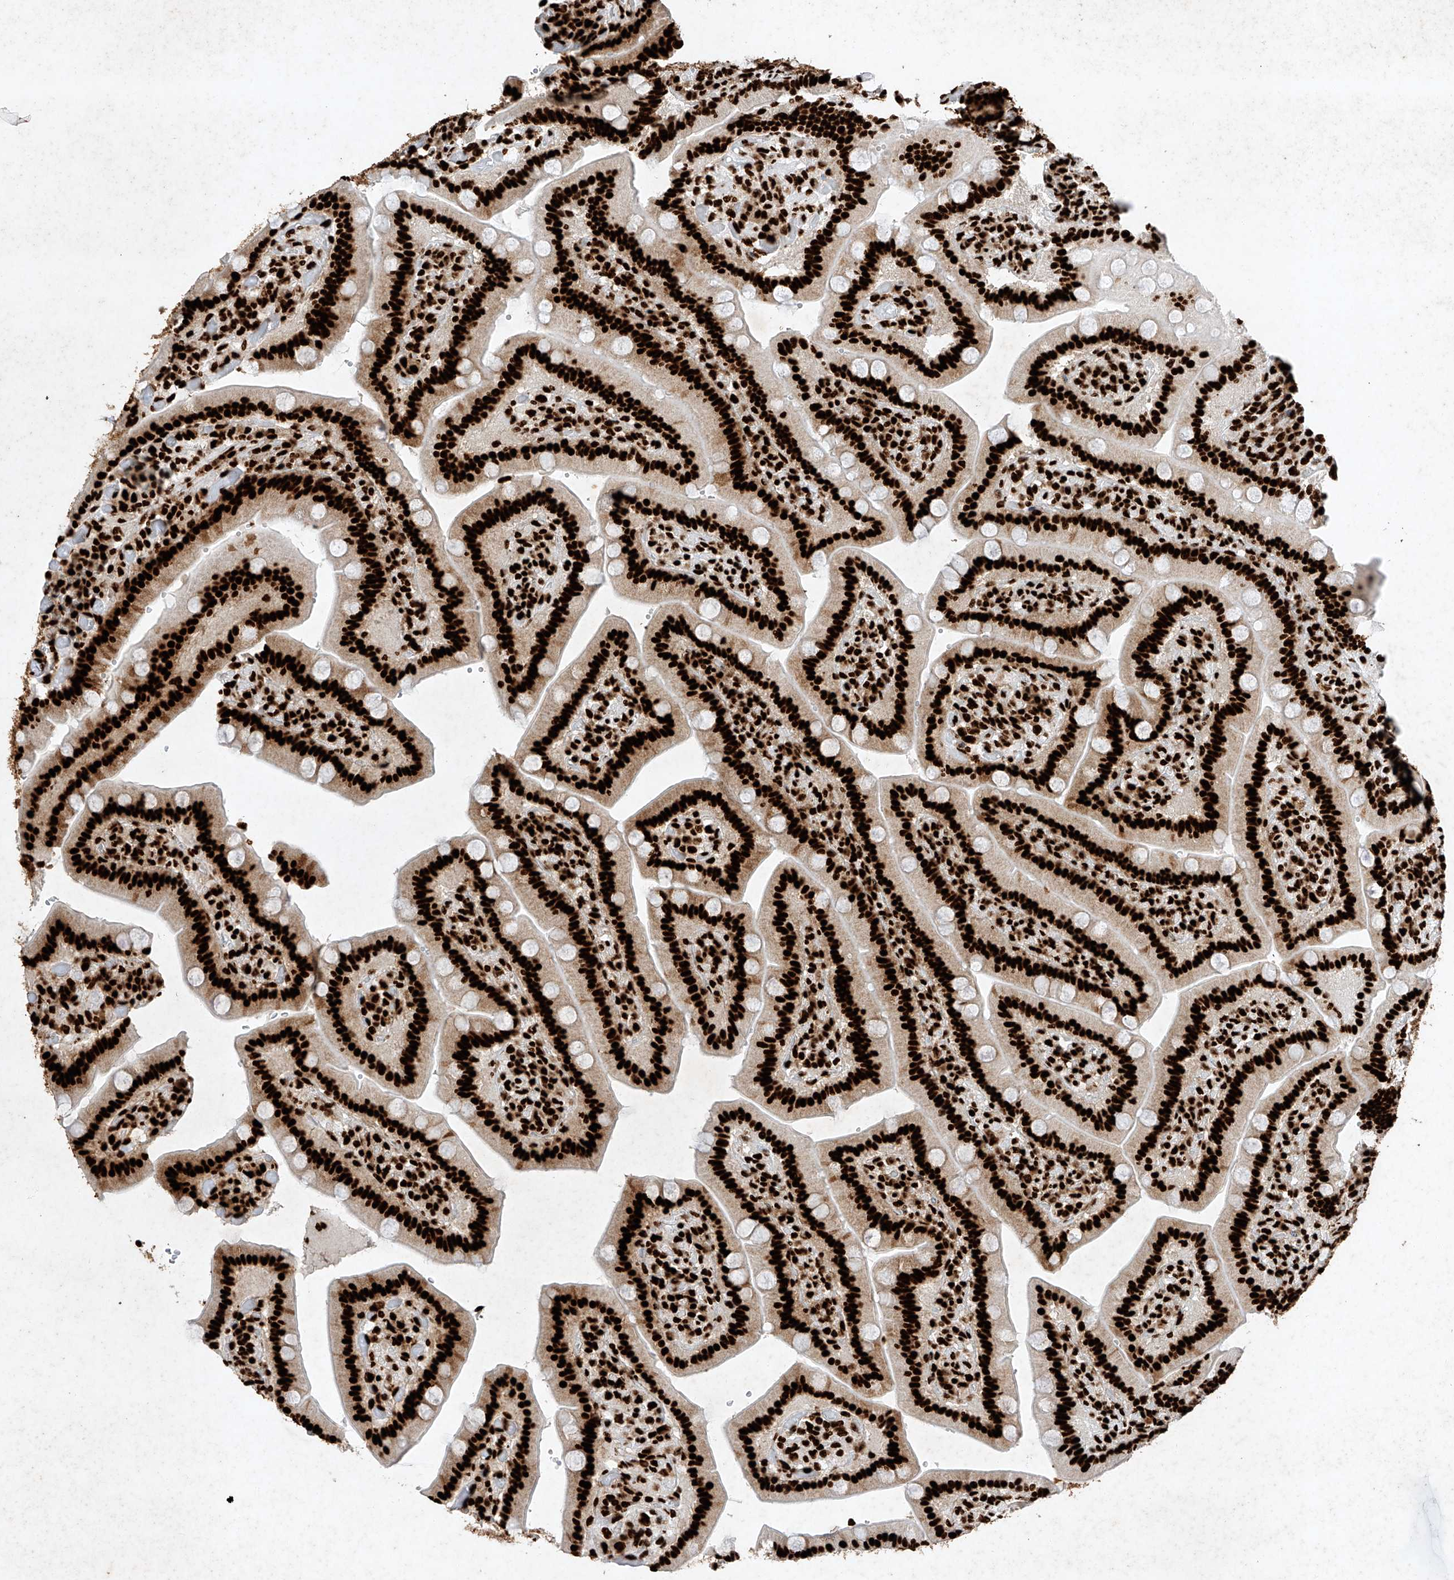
{"staining": {"intensity": "strong", "quantity": ">75%", "location": "nuclear"}, "tissue": "duodenum", "cell_type": "Glandular cells", "image_type": "normal", "snomed": [{"axis": "morphology", "description": "Normal tissue, NOS"}, {"axis": "topography", "description": "Duodenum"}], "caption": "Strong nuclear positivity is seen in approximately >75% of glandular cells in normal duodenum.", "gene": "SRSF6", "patient": {"sex": "female", "age": 62}}